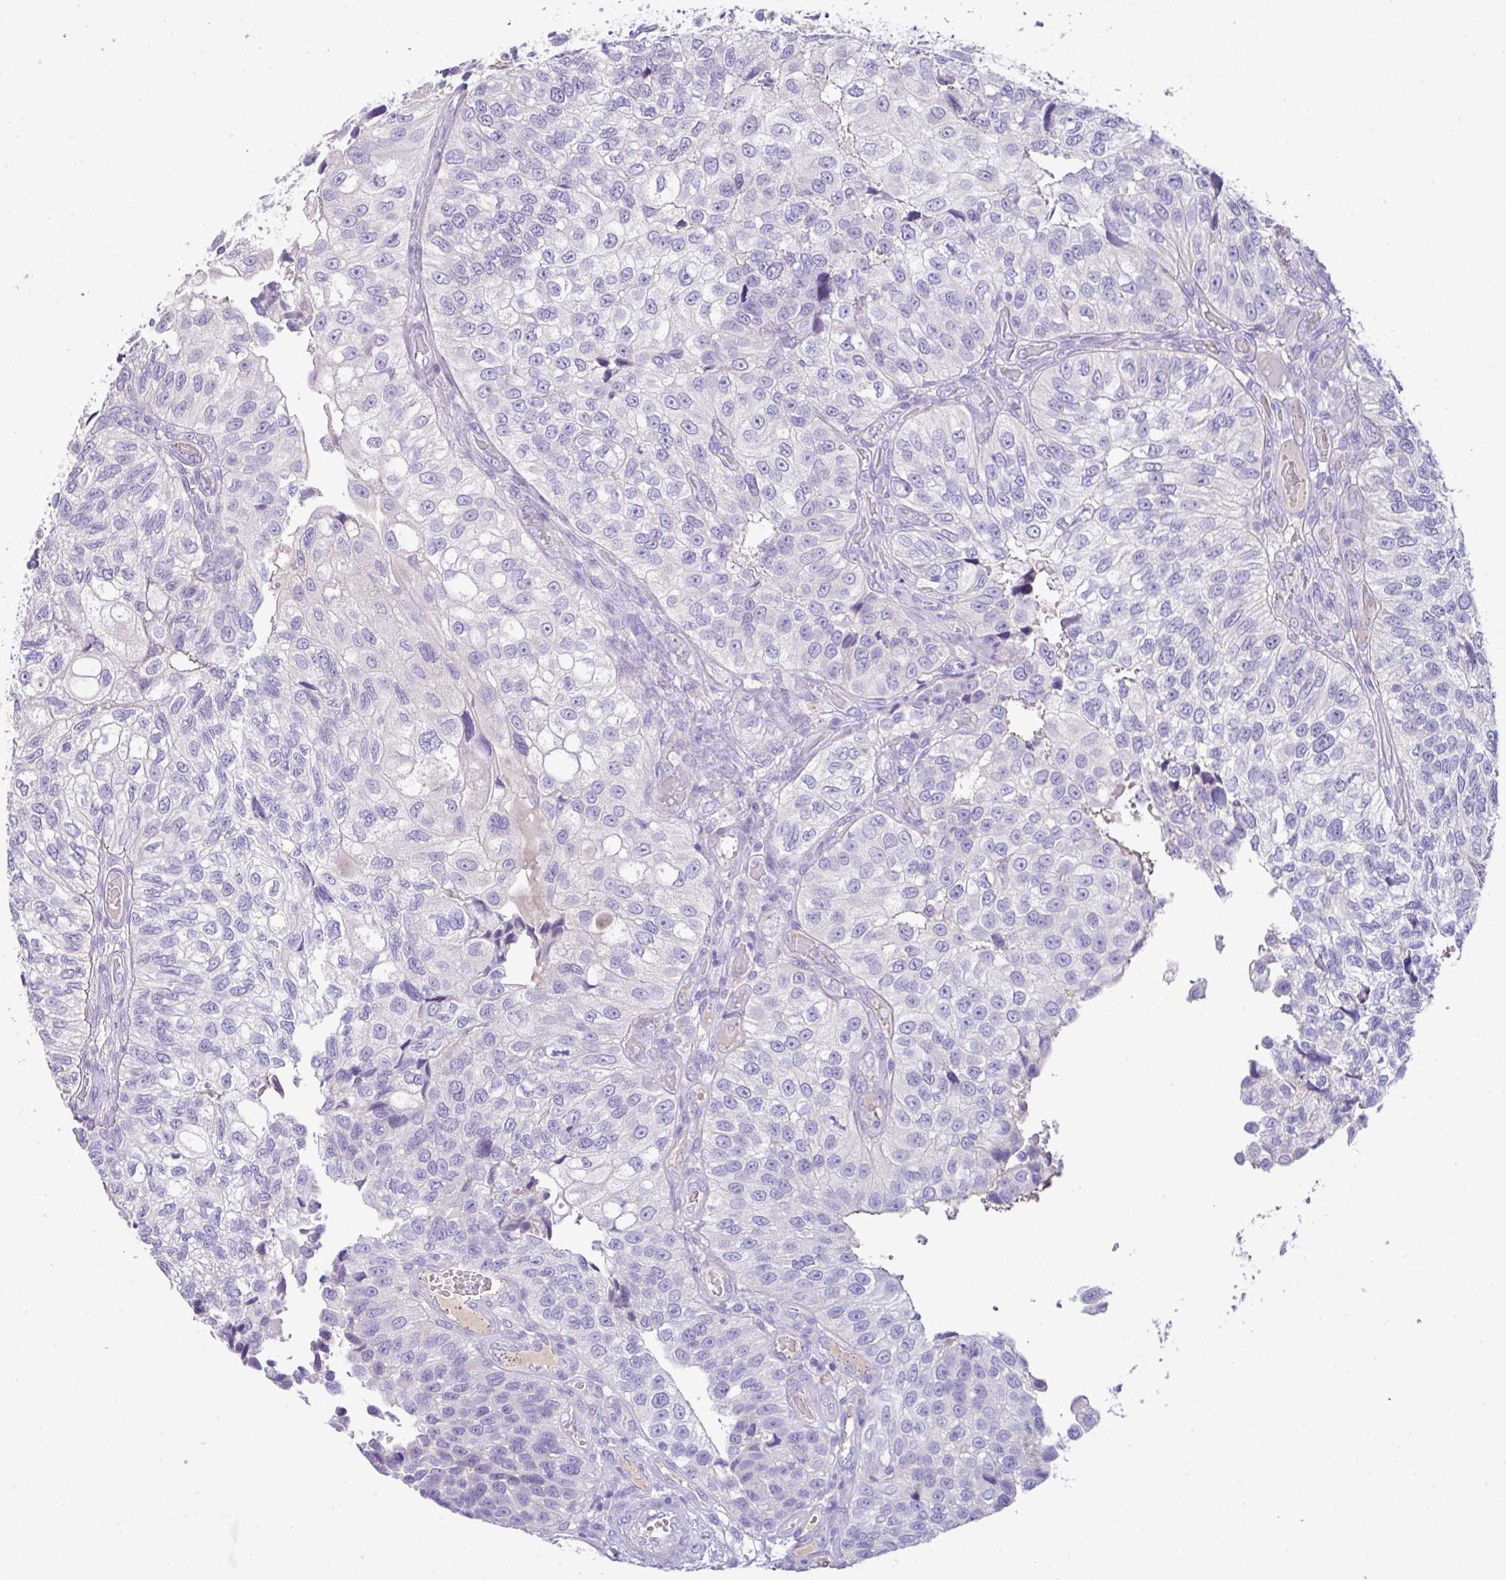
{"staining": {"intensity": "negative", "quantity": "none", "location": "none"}, "tissue": "urothelial cancer", "cell_type": "Tumor cells", "image_type": "cancer", "snomed": [{"axis": "morphology", "description": "Urothelial carcinoma, NOS"}, {"axis": "topography", "description": "Urinary bladder"}], "caption": "The IHC micrograph has no significant staining in tumor cells of transitional cell carcinoma tissue.", "gene": "OR6C6", "patient": {"sex": "male", "age": 87}}